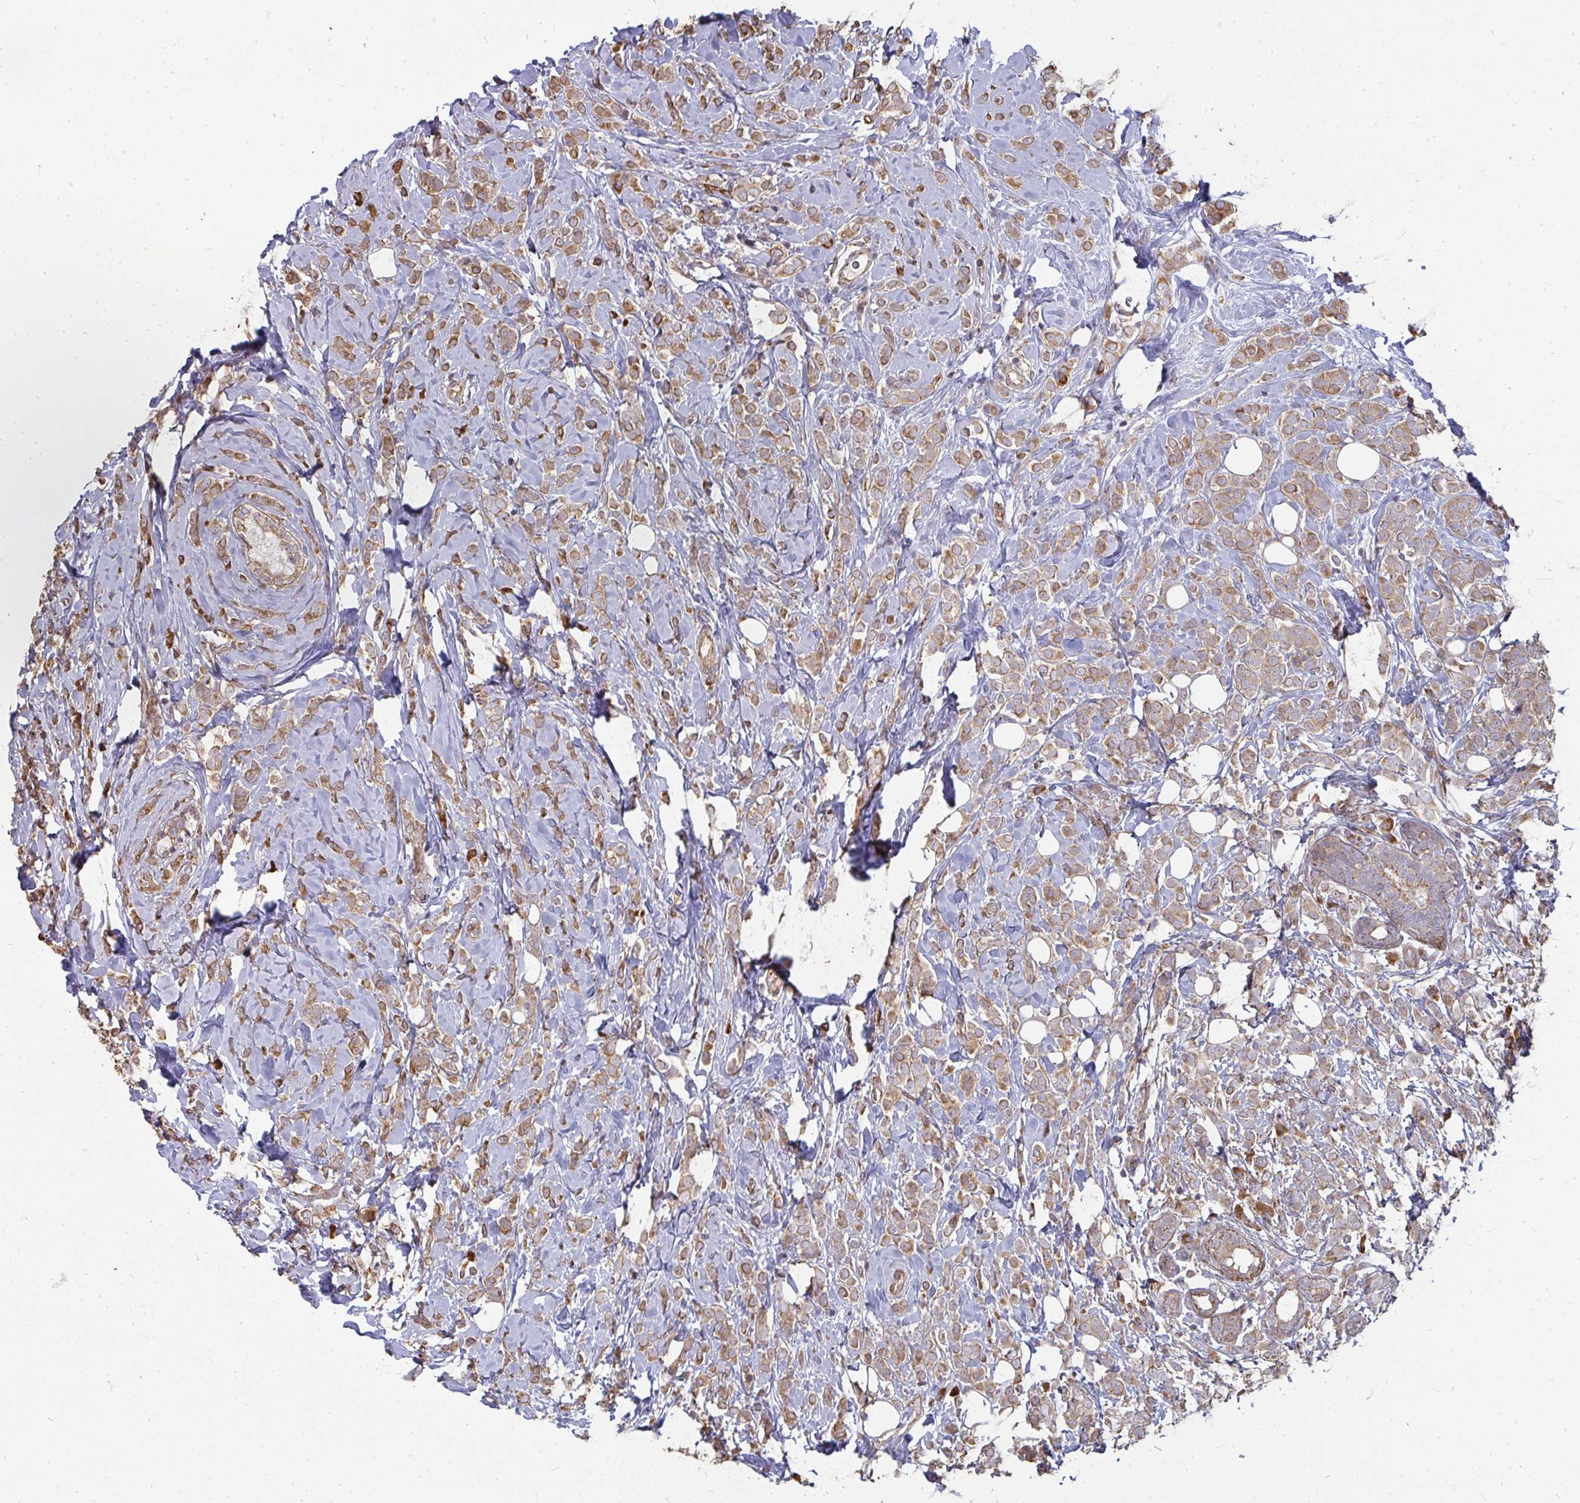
{"staining": {"intensity": "moderate", "quantity": ">75%", "location": "cytoplasmic/membranous"}, "tissue": "breast cancer", "cell_type": "Tumor cells", "image_type": "cancer", "snomed": [{"axis": "morphology", "description": "Lobular carcinoma"}, {"axis": "topography", "description": "Breast"}], "caption": "This micrograph exhibits breast cancer (lobular carcinoma) stained with IHC to label a protein in brown. The cytoplasmic/membranous of tumor cells show moderate positivity for the protein. Nuclei are counter-stained blue.", "gene": "ZFYVE28", "patient": {"sex": "female", "age": 49}}